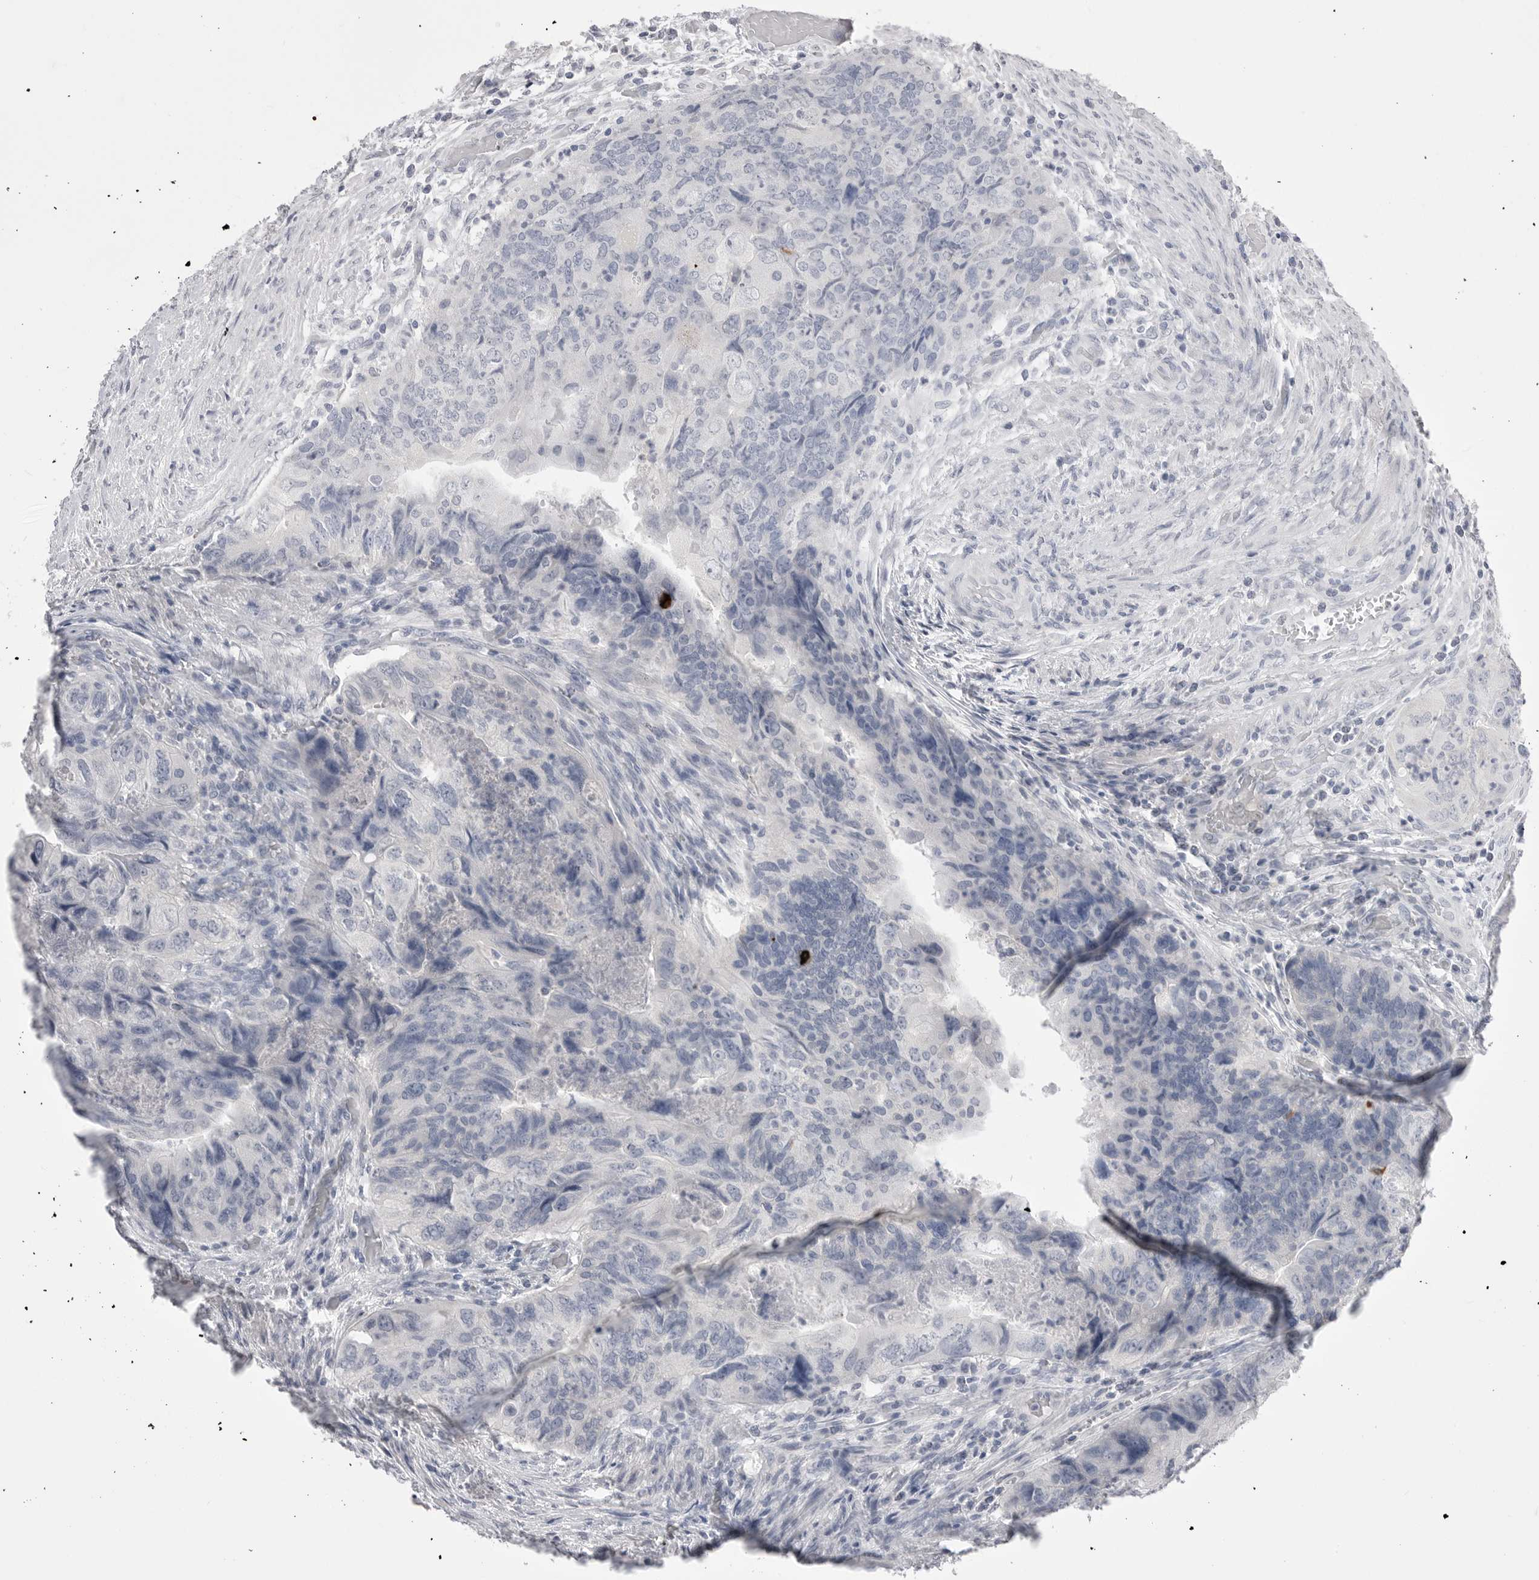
{"staining": {"intensity": "negative", "quantity": "none", "location": "none"}, "tissue": "colorectal cancer", "cell_type": "Tumor cells", "image_type": "cancer", "snomed": [{"axis": "morphology", "description": "Adenocarcinoma, NOS"}, {"axis": "topography", "description": "Rectum"}], "caption": "Protein analysis of colorectal adenocarcinoma displays no significant positivity in tumor cells.", "gene": "CPB1", "patient": {"sex": "male", "age": 63}}